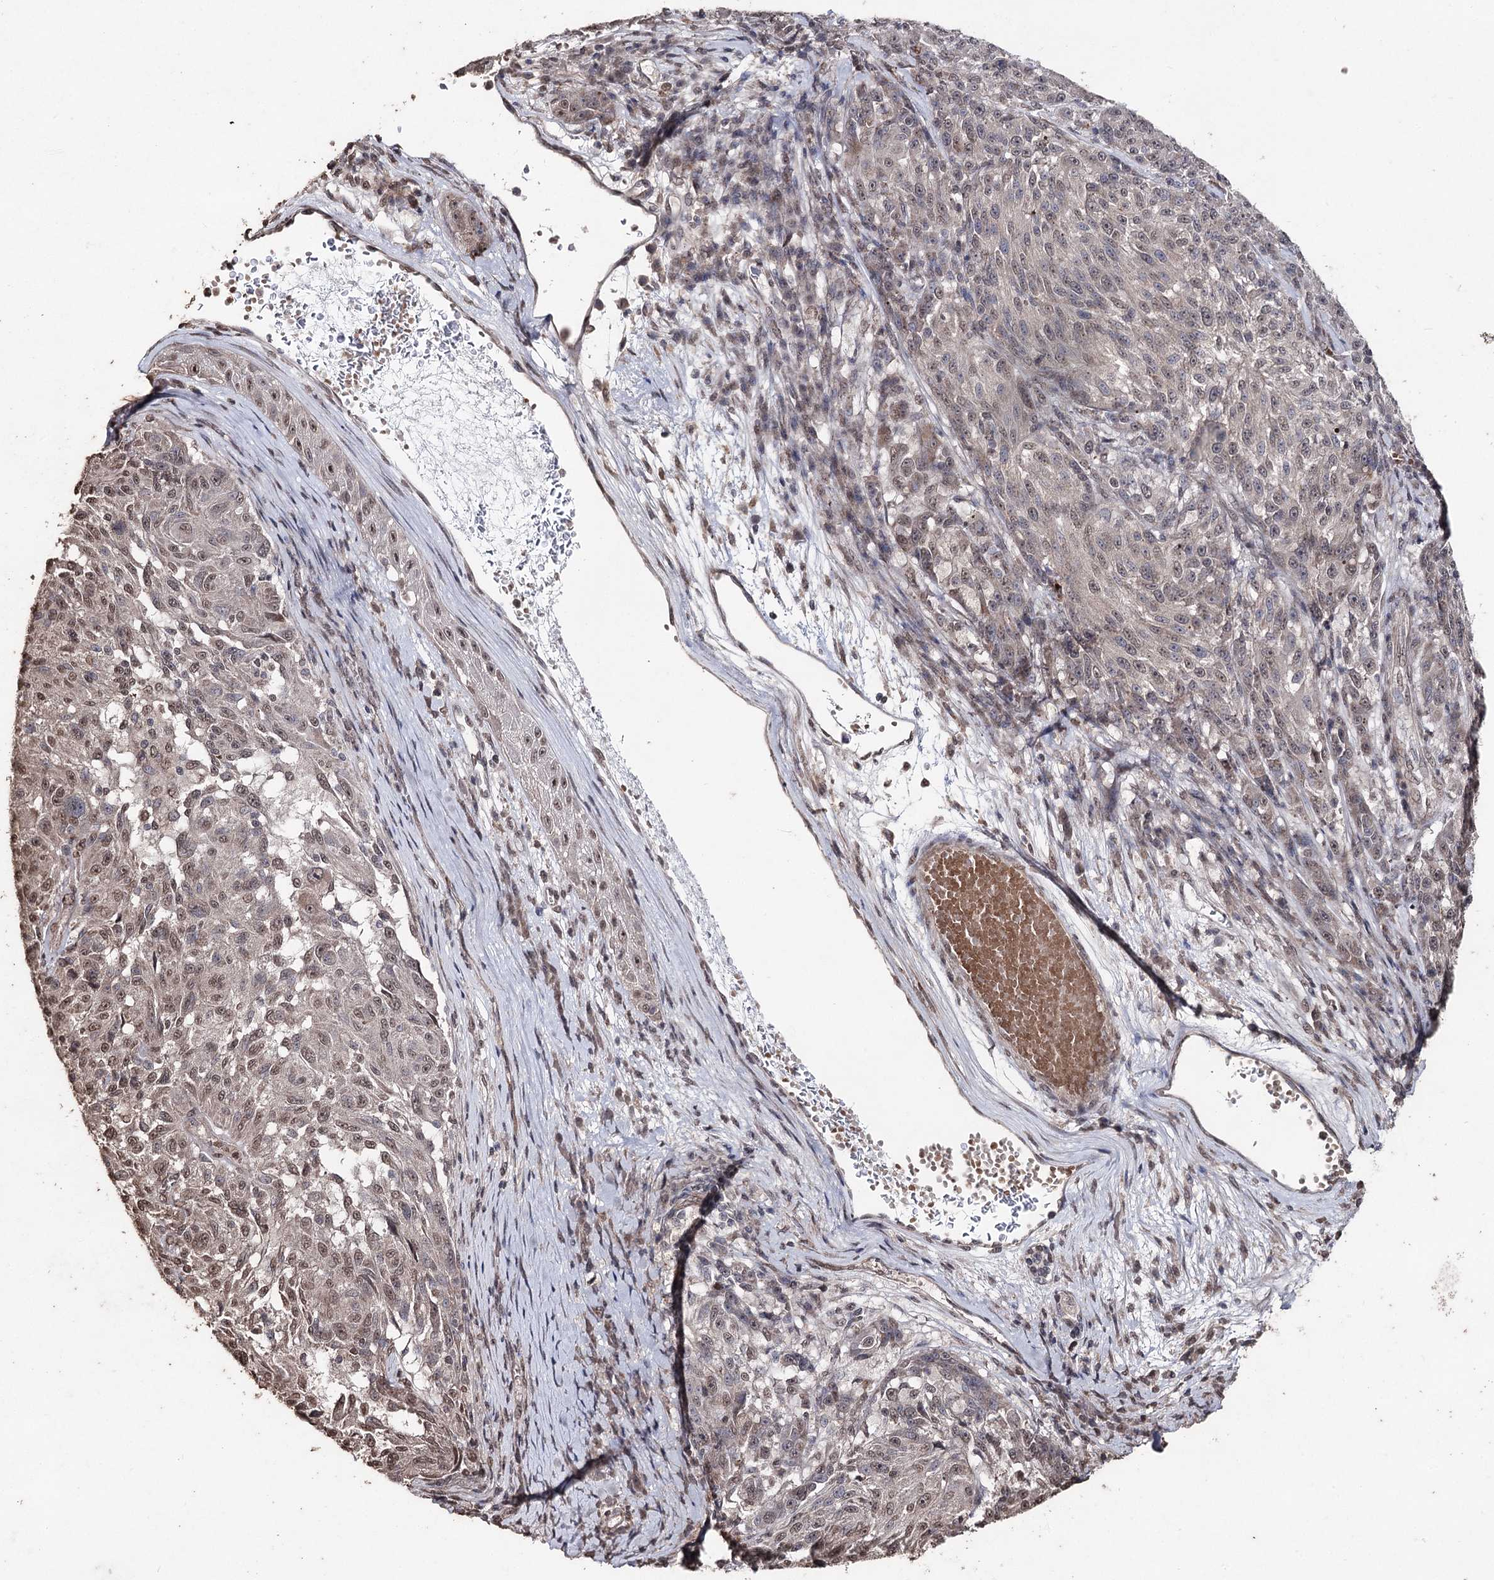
{"staining": {"intensity": "weak", "quantity": ">75%", "location": "nuclear"}, "tissue": "melanoma", "cell_type": "Tumor cells", "image_type": "cancer", "snomed": [{"axis": "morphology", "description": "Malignant melanoma, NOS"}, {"axis": "topography", "description": "Skin"}], "caption": "There is low levels of weak nuclear expression in tumor cells of melanoma, as demonstrated by immunohistochemical staining (brown color).", "gene": "ATG14", "patient": {"sex": "male", "age": 53}}